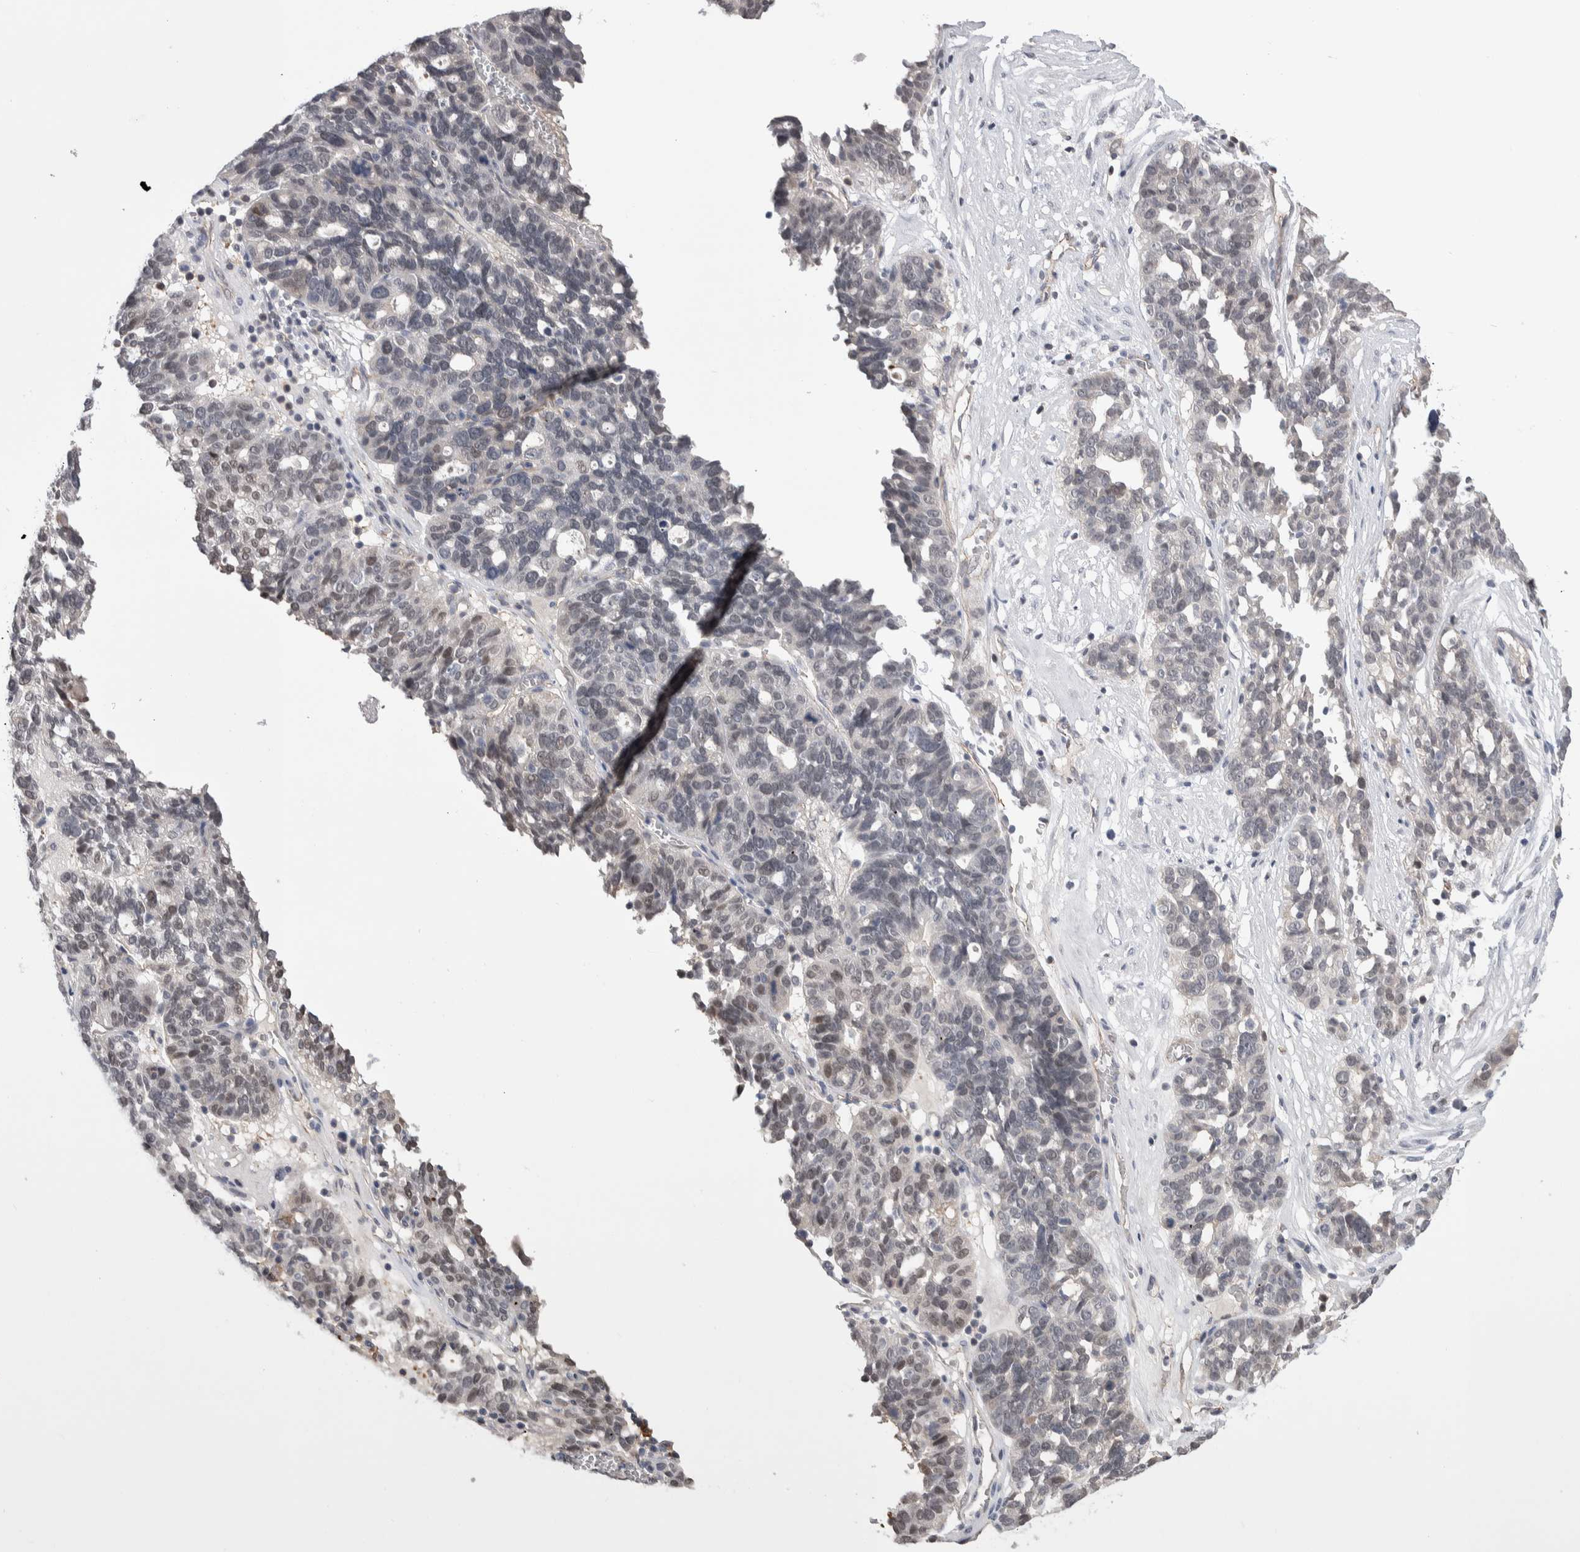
{"staining": {"intensity": "weak", "quantity": "<25%", "location": "nuclear"}, "tissue": "ovarian cancer", "cell_type": "Tumor cells", "image_type": "cancer", "snomed": [{"axis": "morphology", "description": "Cystadenocarcinoma, serous, NOS"}, {"axis": "topography", "description": "Ovary"}], "caption": "There is no significant positivity in tumor cells of ovarian cancer (serous cystadenocarcinoma). Brightfield microscopy of IHC stained with DAB (brown) and hematoxylin (blue), captured at high magnification.", "gene": "ZBTB49", "patient": {"sex": "female", "age": 59}}